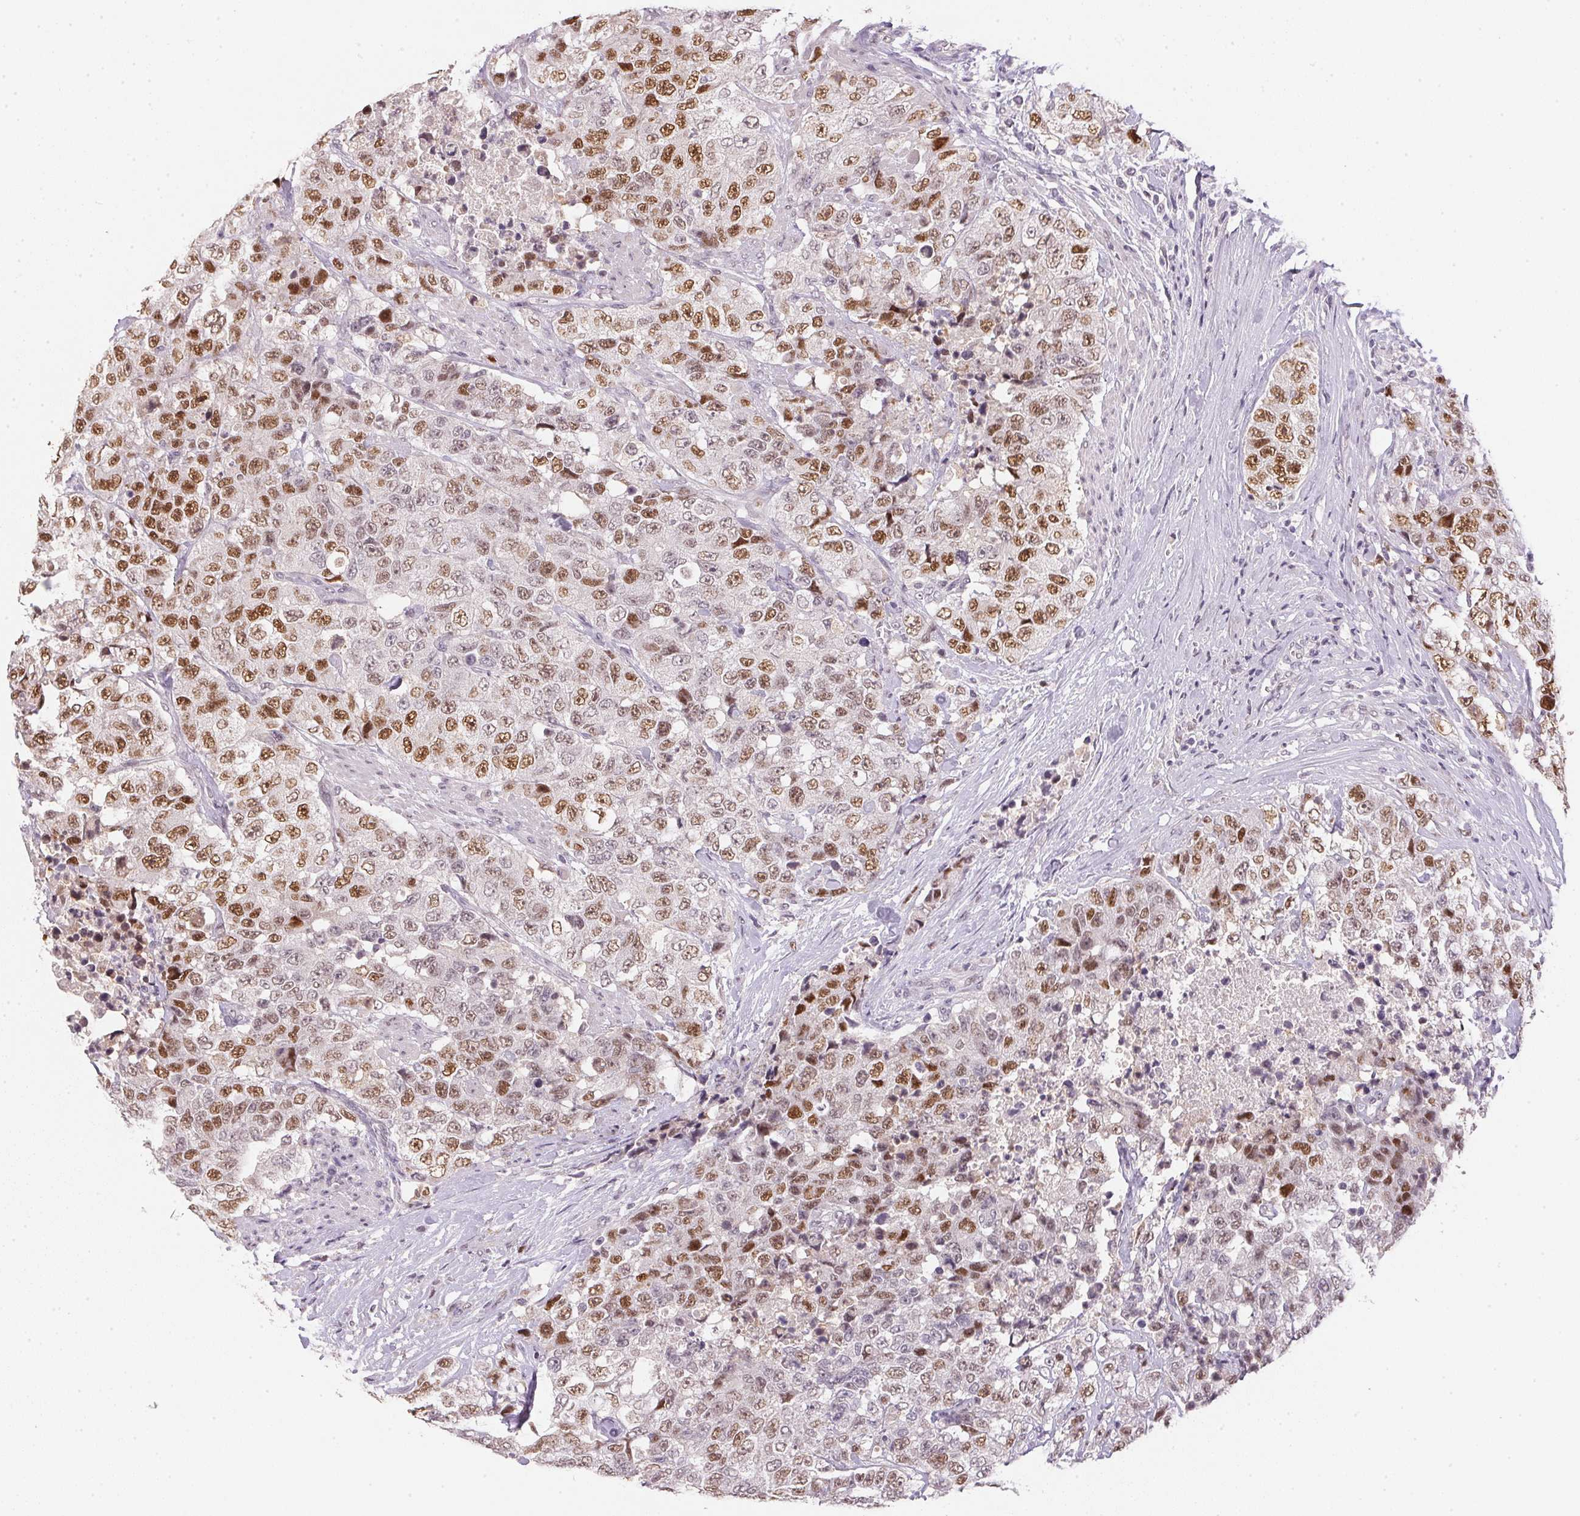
{"staining": {"intensity": "moderate", "quantity": "25%-75%", "location": "nuclear"}, "tissue": "urothelial cancer", "cell_type": "Tumor cells", "image_type": "cancer", "snomed": [{"axis": "morphology", "description": "Urothelial carcinoma, High grade"}, {"axis": "topography", "description": "Urinary bladder"}], "caption": "There is medium levels of moderate nuclear positivity in tumor cells of high-grade urothelial carcinoma, as demonstrated by immunohistochemical staining (brown color).", "gene": "POLR3G", "patient": {"sex": "female", "age": 78}}